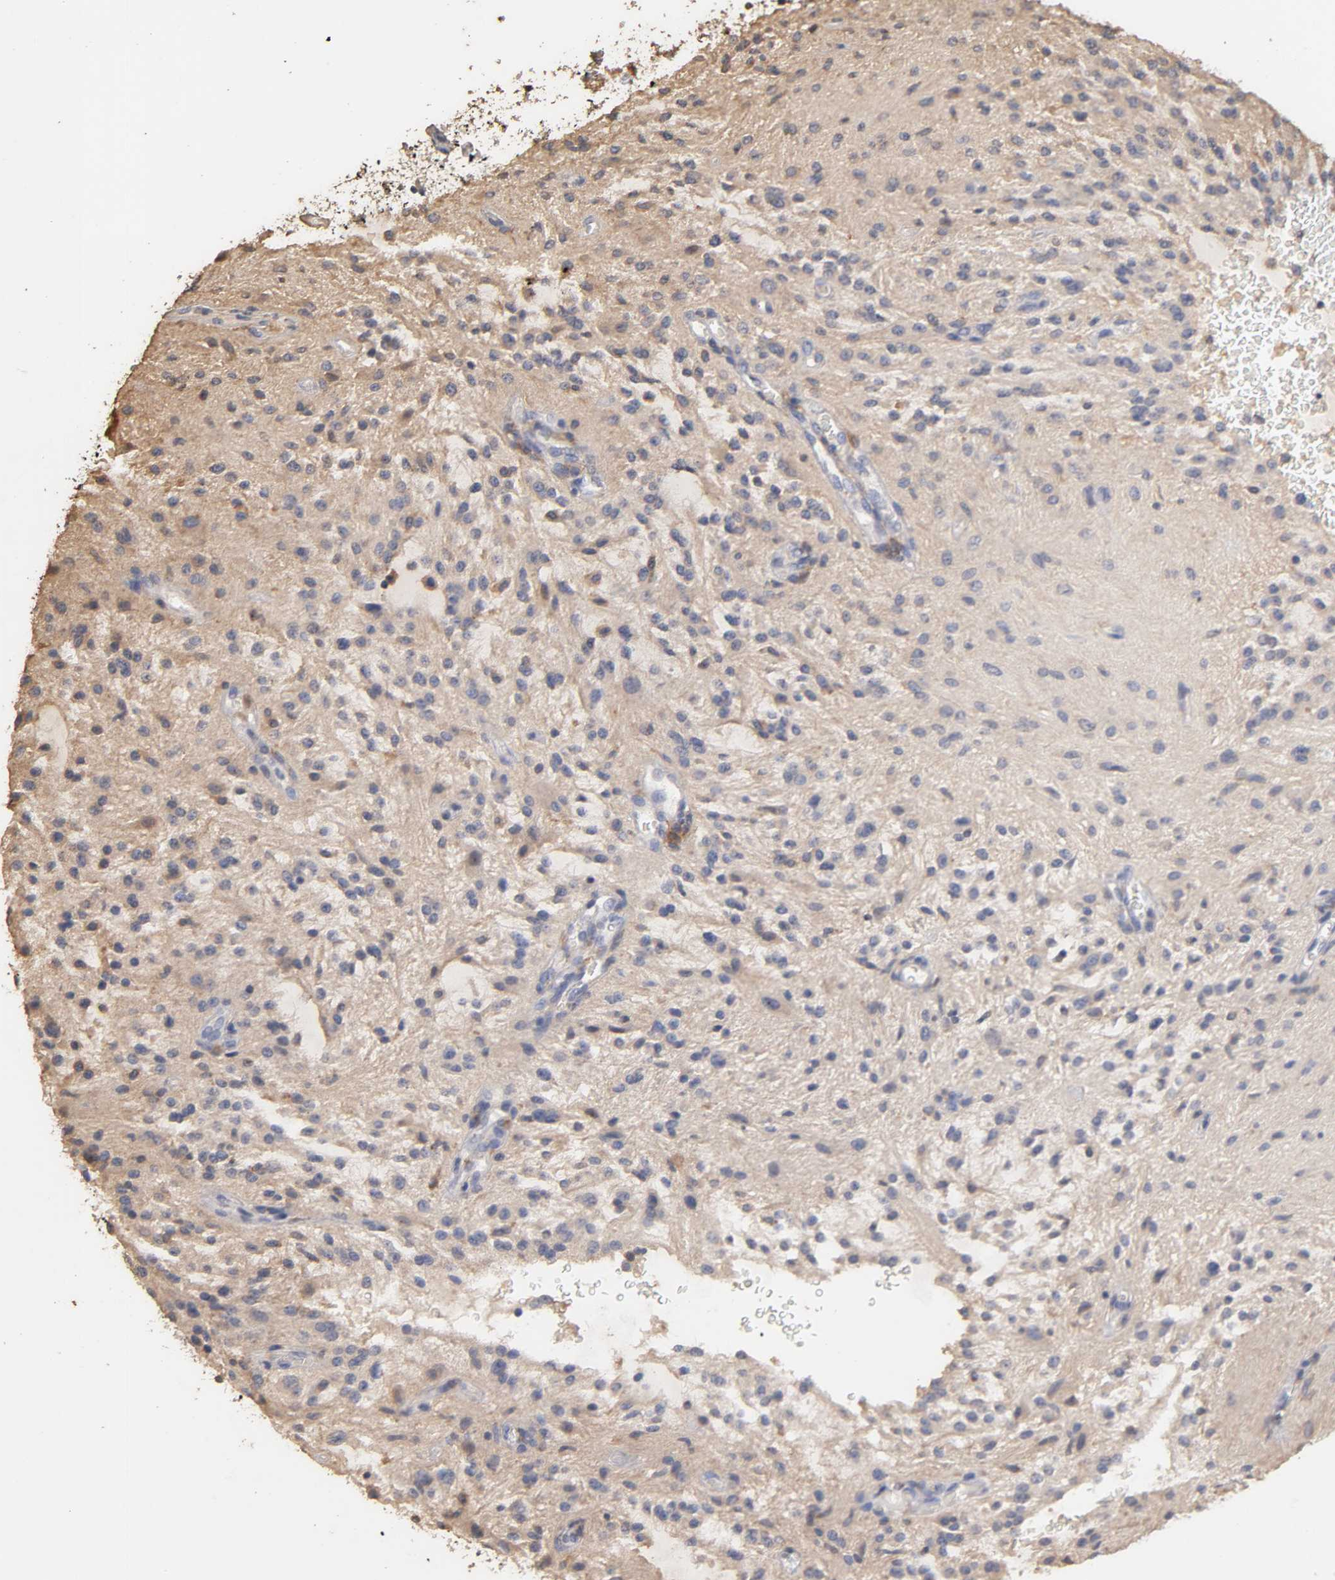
{"staining": {"intensity": "negative", "quantity": "none", "location": "none"}, "tissue": "glioma", "cell_type": "Tumor cells", "image_type": "cancer", "snomed": [{"axis": "morphology", "description": "Glioma, malignant, NOS"}, {"axis": "topography", "description": "Cerebellum"}], "caption": "DAB immunohistochemical staining of glioma reveals no significant expression in tumor cells. (DAB immunohistochemistry (IHC) visualized using brightfield microscopy, high magnification).", "gene": "VSIG4", "patient": {"sex": "female", "age": 10}}